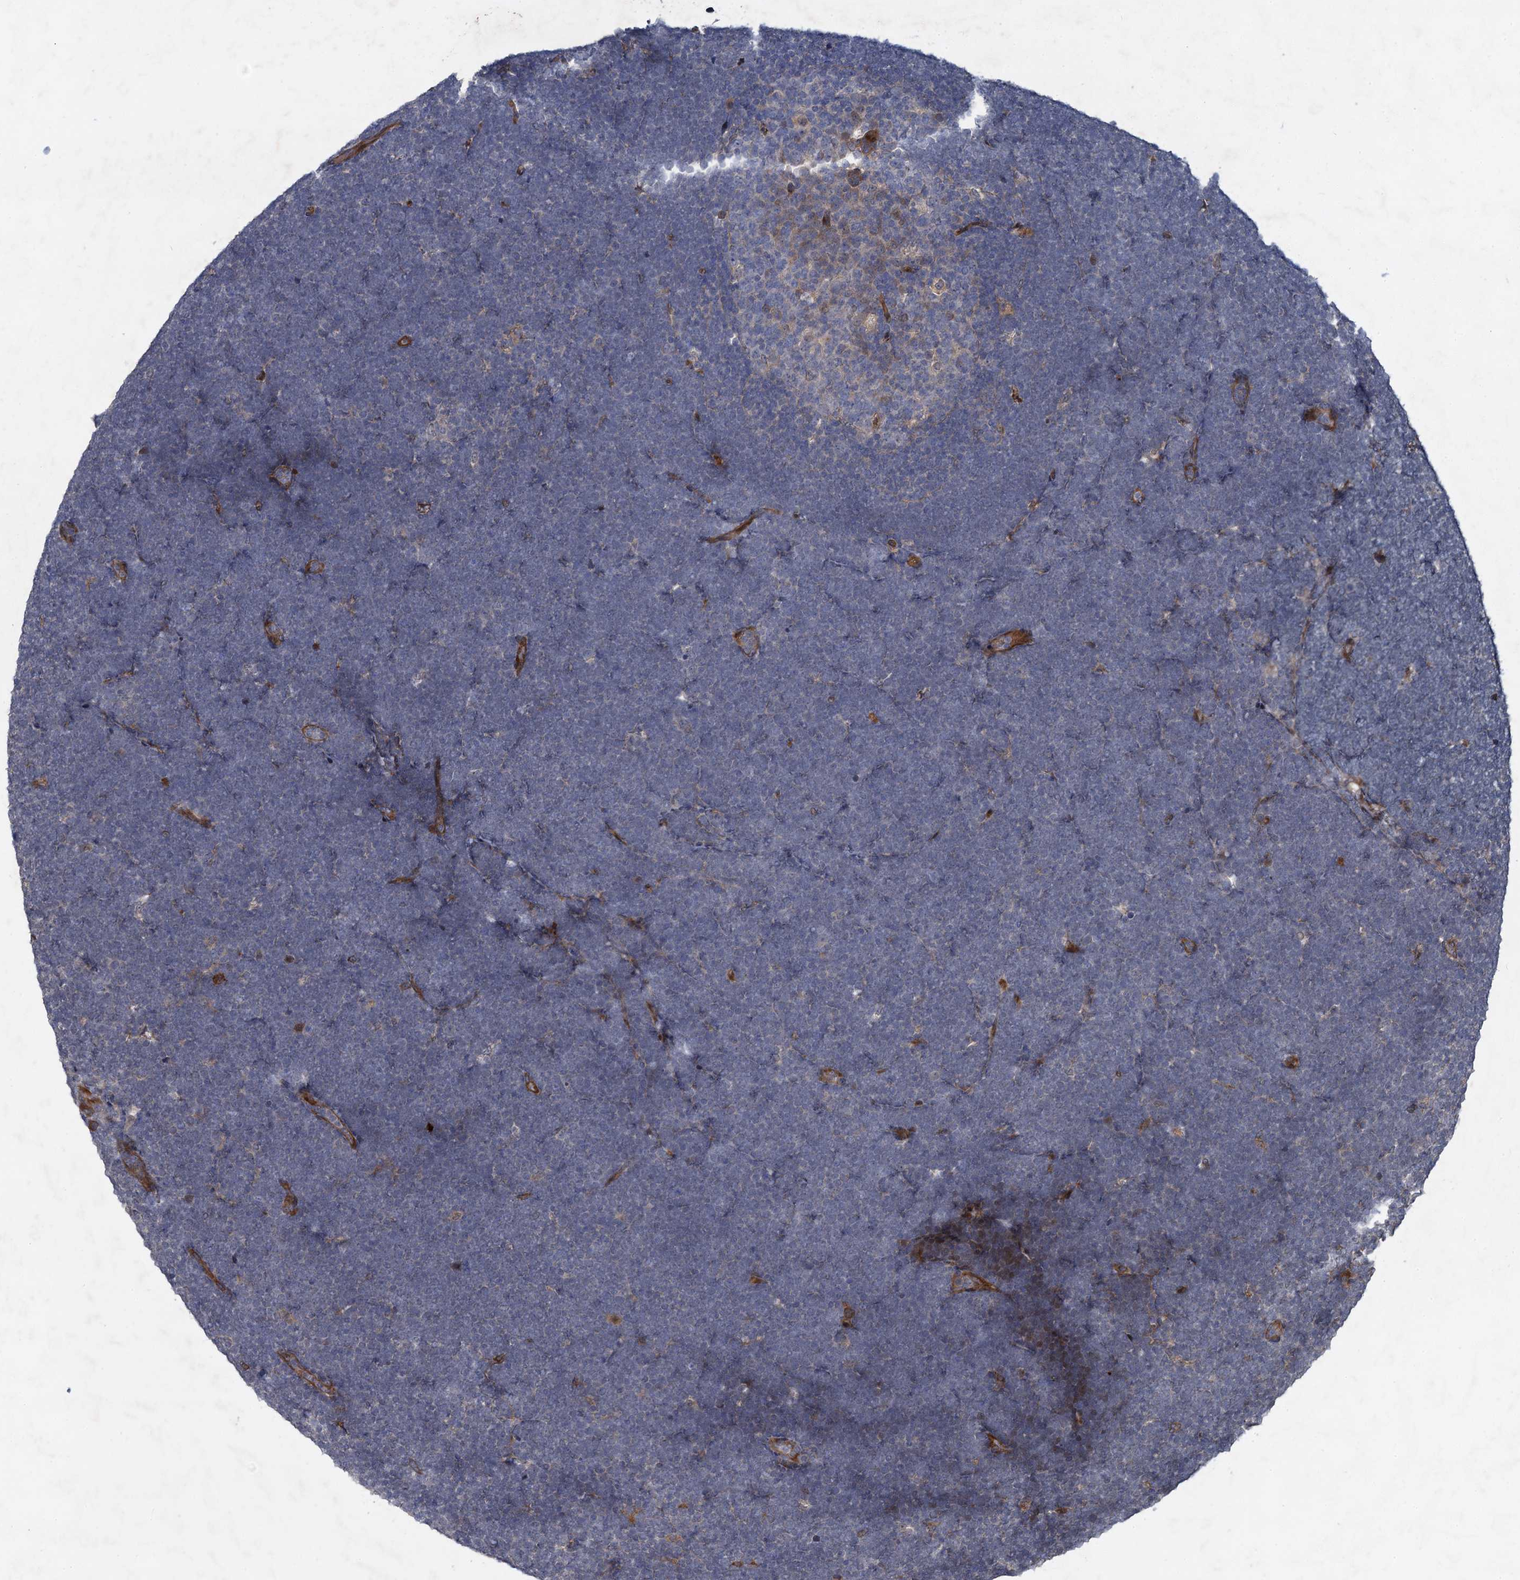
{"staining": {"intensity": "negative", "quantity": "none", "location": "none"}, "tissue": "lymphoma", "cell_type": "Tumor cells", "image_type": "cancer", "snomed": [{"axis": "morphology", "description": "Malignant lymphoma, non-Hodgkin's type, High grade"}, {"axis": "topography", "description": "Lymph node"}], "caption": "Immunohistochemical staining of malignant lymphoma, non-Hodgkin's type (high-grade) demonstrates no significant staining in tumor cells.", "gene": "NUDT22", "patient": {"sex": "male", "age": 13}}